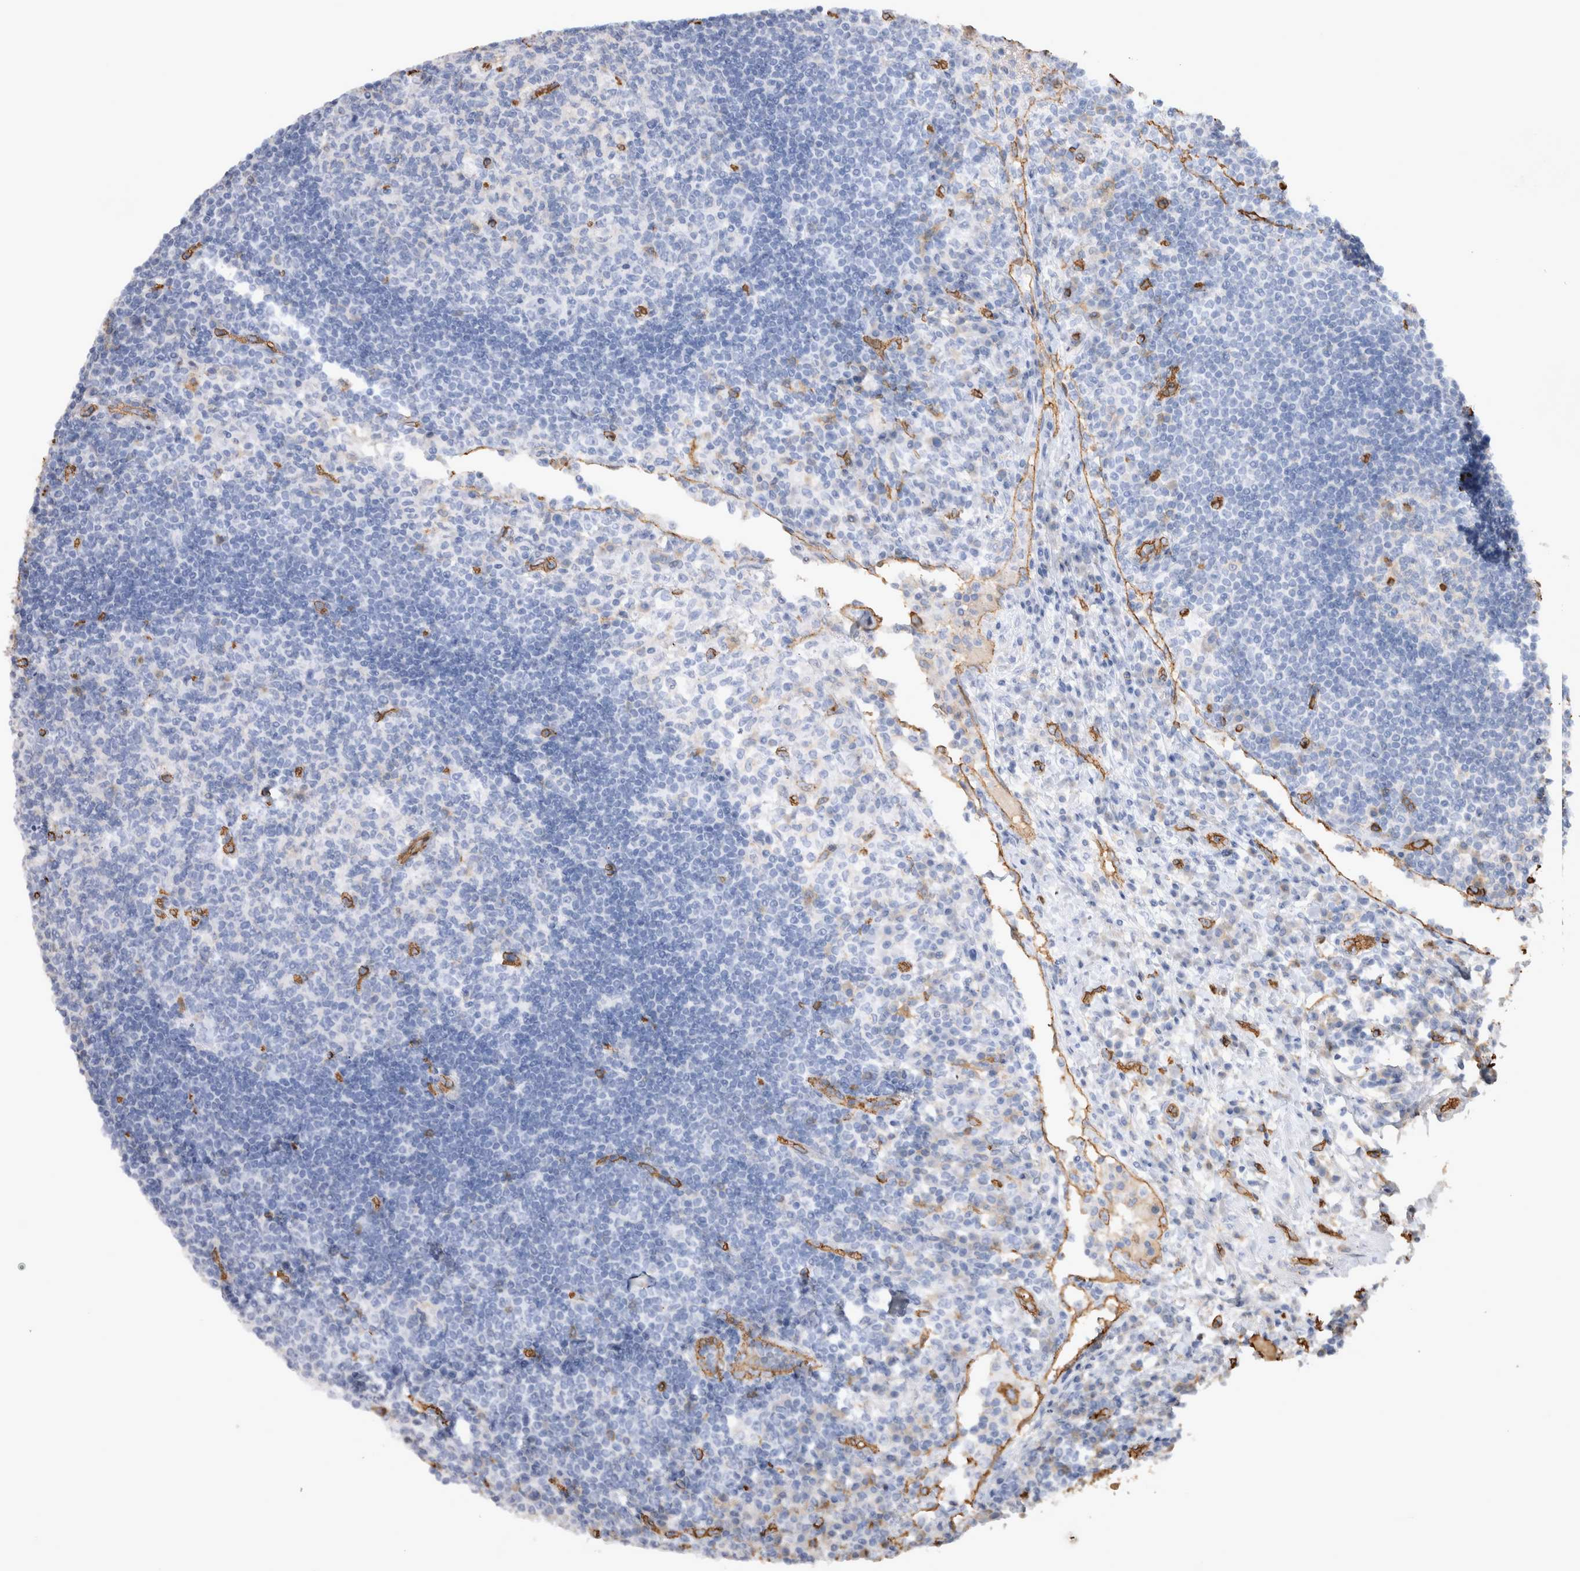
{"staining": {"intensity": "negative", "quantity": "none", "location": "none"}, "tissue": "lymph node", "cell_type": "Germinal center cells", "image_type": "normal", "snomed": [{"axis": "morphology", "description": "Normal tissue, NOS"}, {"axis": "topography", "description": "Lymph node"}], "caption": "DAB (3,3'-diaminobenzidine) immunohistochemical staining of benign human lymph node exhibits no significant positivity in germinal center cells.", "gene": "IL17RC", "patient": {"sex": "female", "age": 53}}